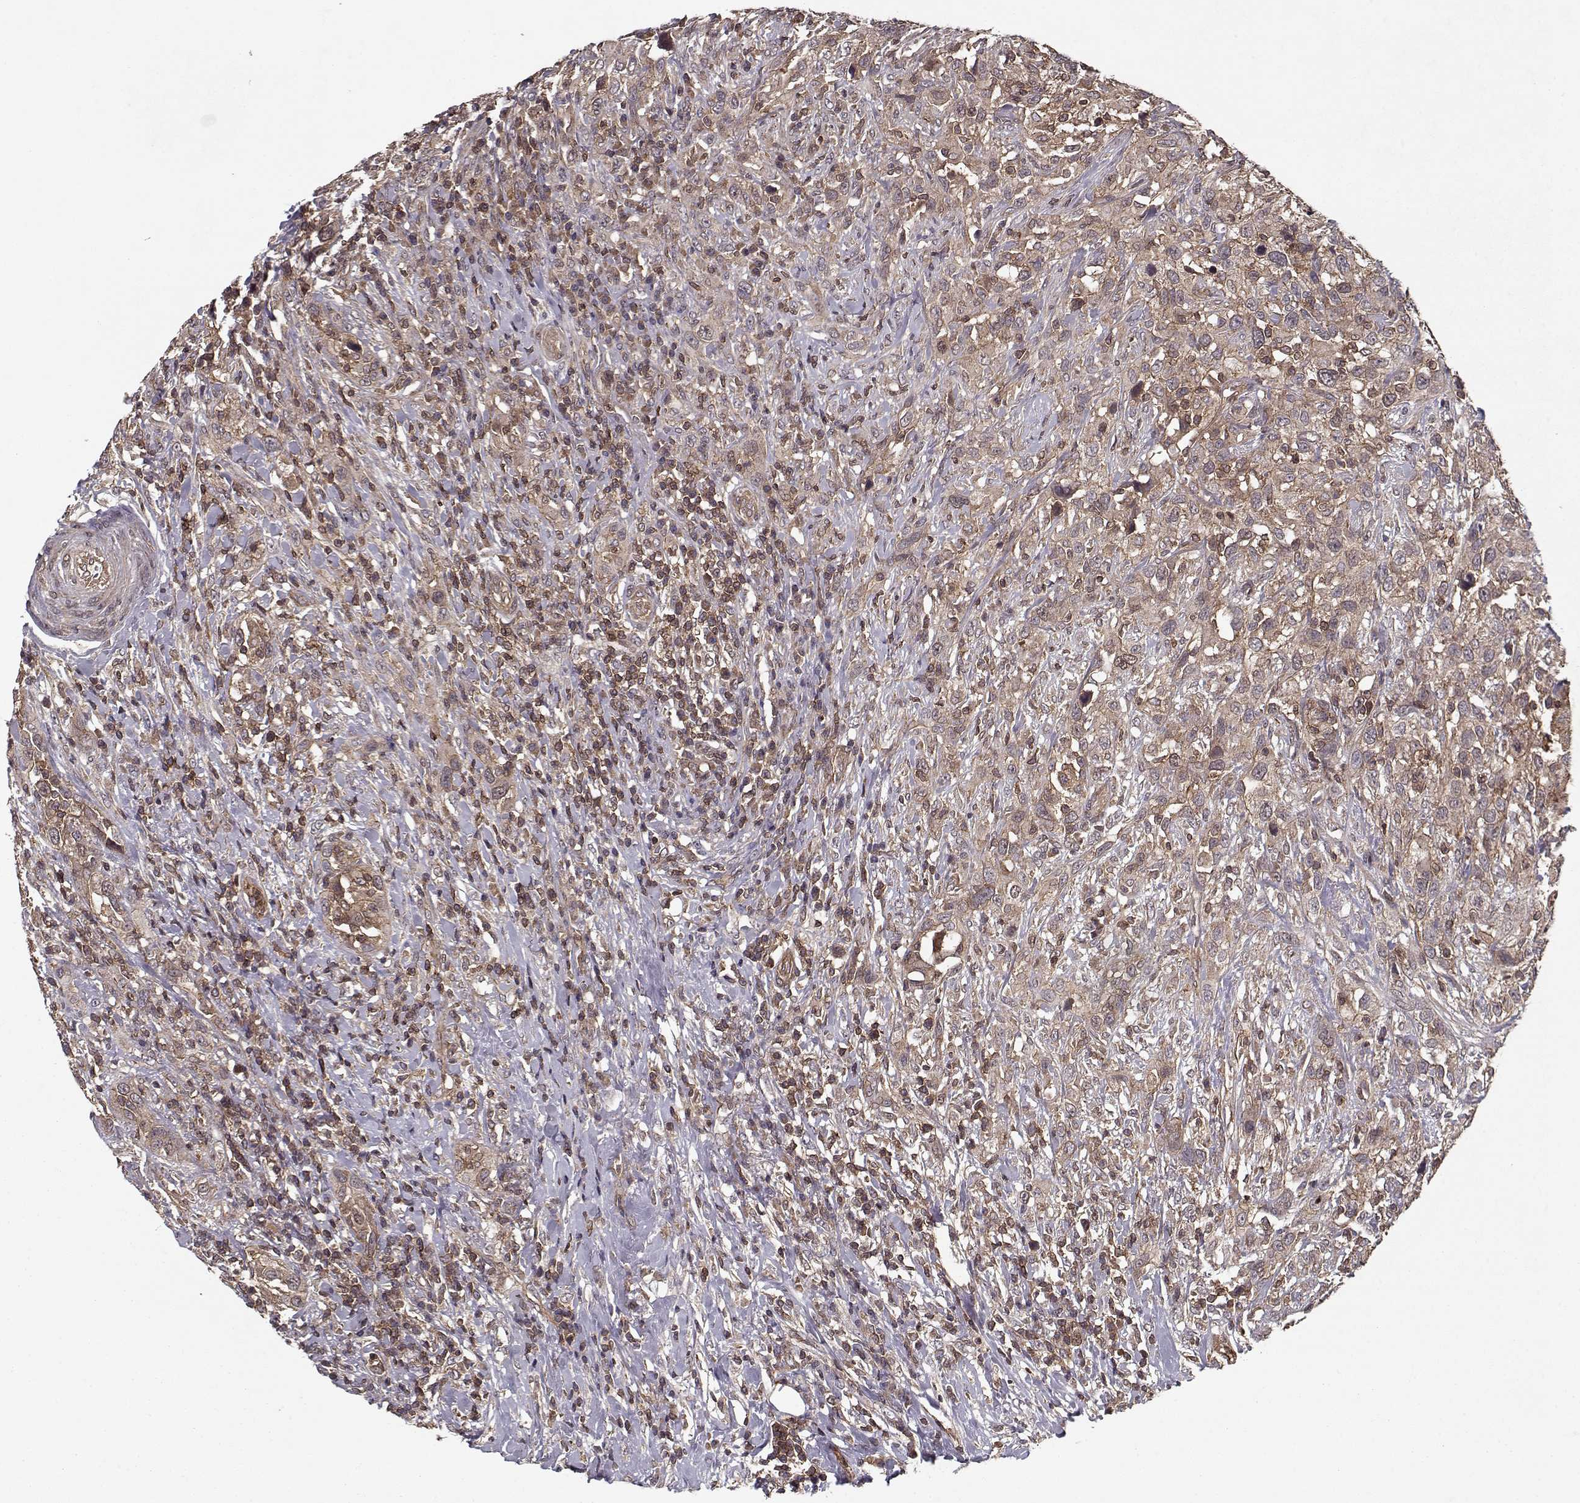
{"staining": {"intensity": "weak", "quantity": ">75%", "location": "cytoplasmic/membranous"}, "tissue": "urothelial cancer", "cell_type": "Tumor cells", "image_type": "cancer", "snomed": [{"axis": "morphology", "description": "Urothelial carcinoma, NOS"}, {"axis": "morphology", "description": "Urothelial carcinoma, High grade"}, {"axis": "topography", "description": "Urinary bladder"}], "caption": "Protein expression analysis of human high-grade urothelial carcinoma reveals weak cytoplasmic/membranous staining in approximately >75% of tumor cells.", "gene": "PPP1R12A", "patient": {"sex": "female", "age": 64}}